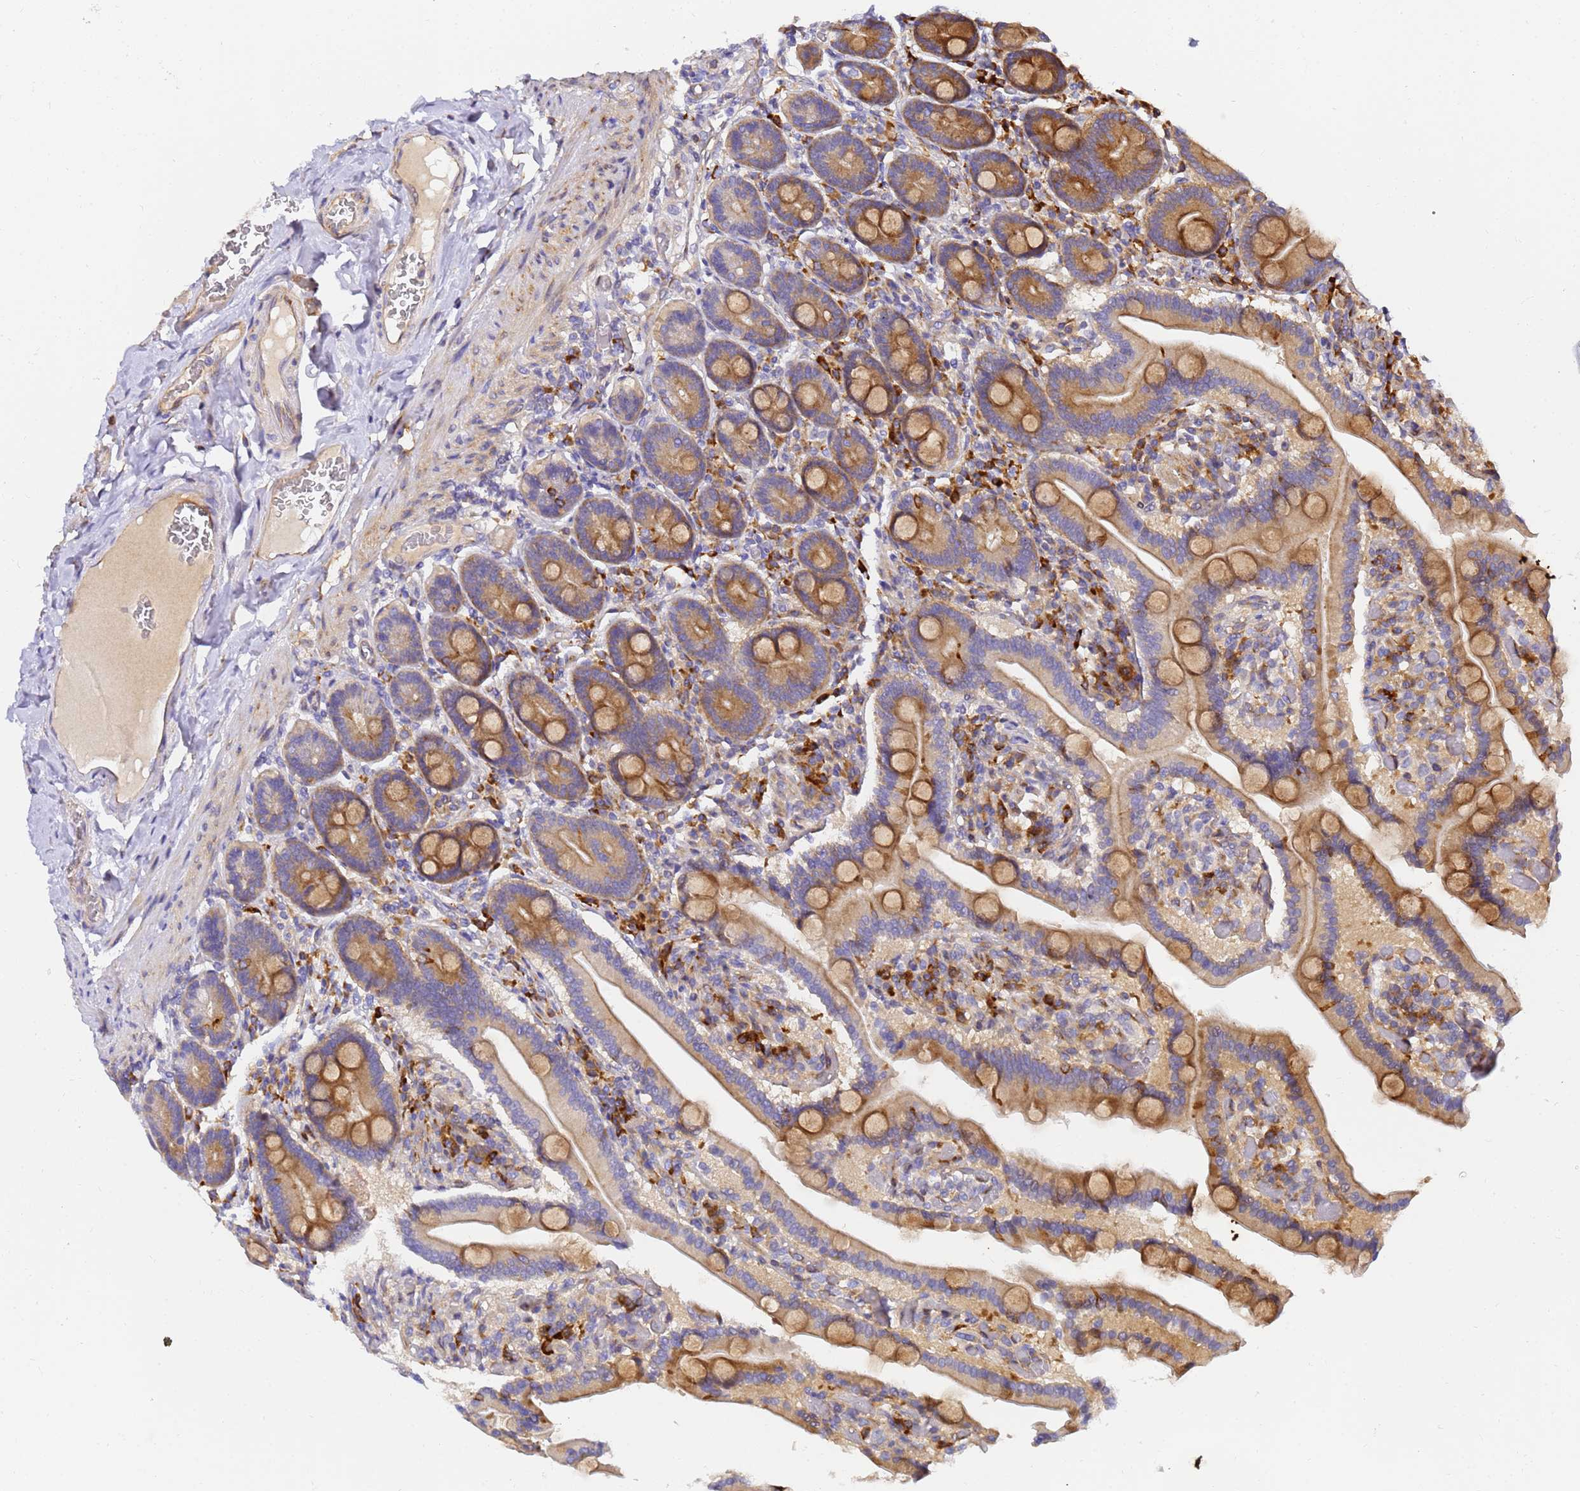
{"staining": {"intensity": "moderate", "quantity": ">75%", "location": "cytoplasmic/membranous"}, "tissue": "duodenum", "cell_type": "Glandular cells", "image_type": "normal", "snomed": [{"axis": "morphology", "description": "Normal tissue, NOS"}, {"axis": "topography", "description": "Duodenum"}], "caption": "This histopathology image displays immunohistochemistry staining of normal human duodenum, with medium moderate cytoplasmic/membranous staining in approximately >75% of glandular cells.", "gene": "POM121C", "patient": {"sex": "female", "age": 62}}